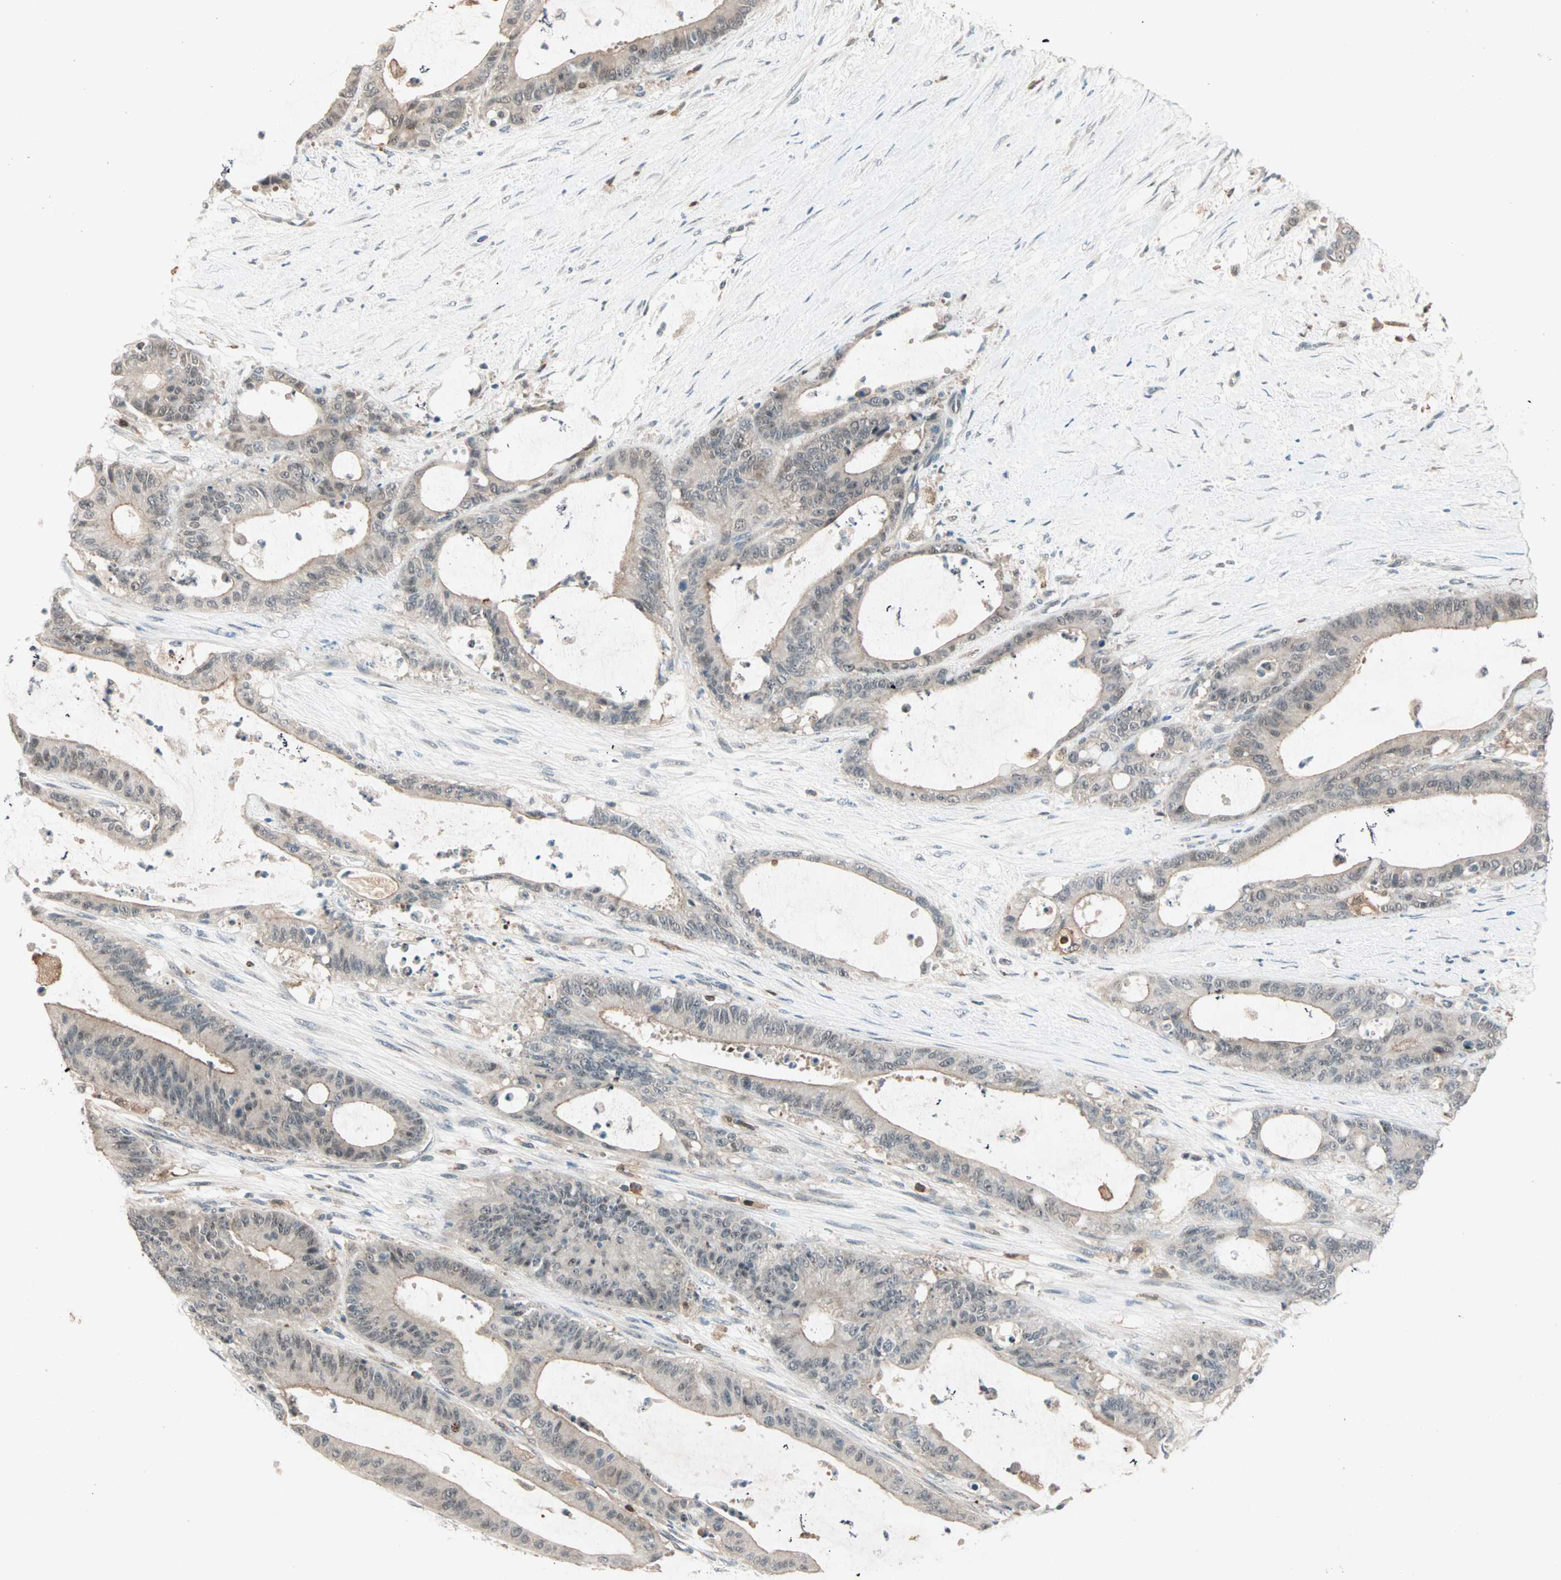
{"staining": {"intensity": "weak", "quantity": "25%-75%", "location": "cytoplasmic/membranous"}, "tissue": "liver cancer", "cell_type": "Tumor cells", "image_type": "cancer", "snomed": [{"axis": "morphology", "description": "Cholangiocarcinoma"}, {"axis": "topography", "description": "Liver"}], "caption": "Protein expression analysis of human liver cancer reveals weak cytoplasmic/membranous expression in about 25%-75% of tumor cells. The protein is shown in brown color, while the nuclei are stained blue.", "gene": "RTL6", "patient": {"sex": "female", "age": 73}}